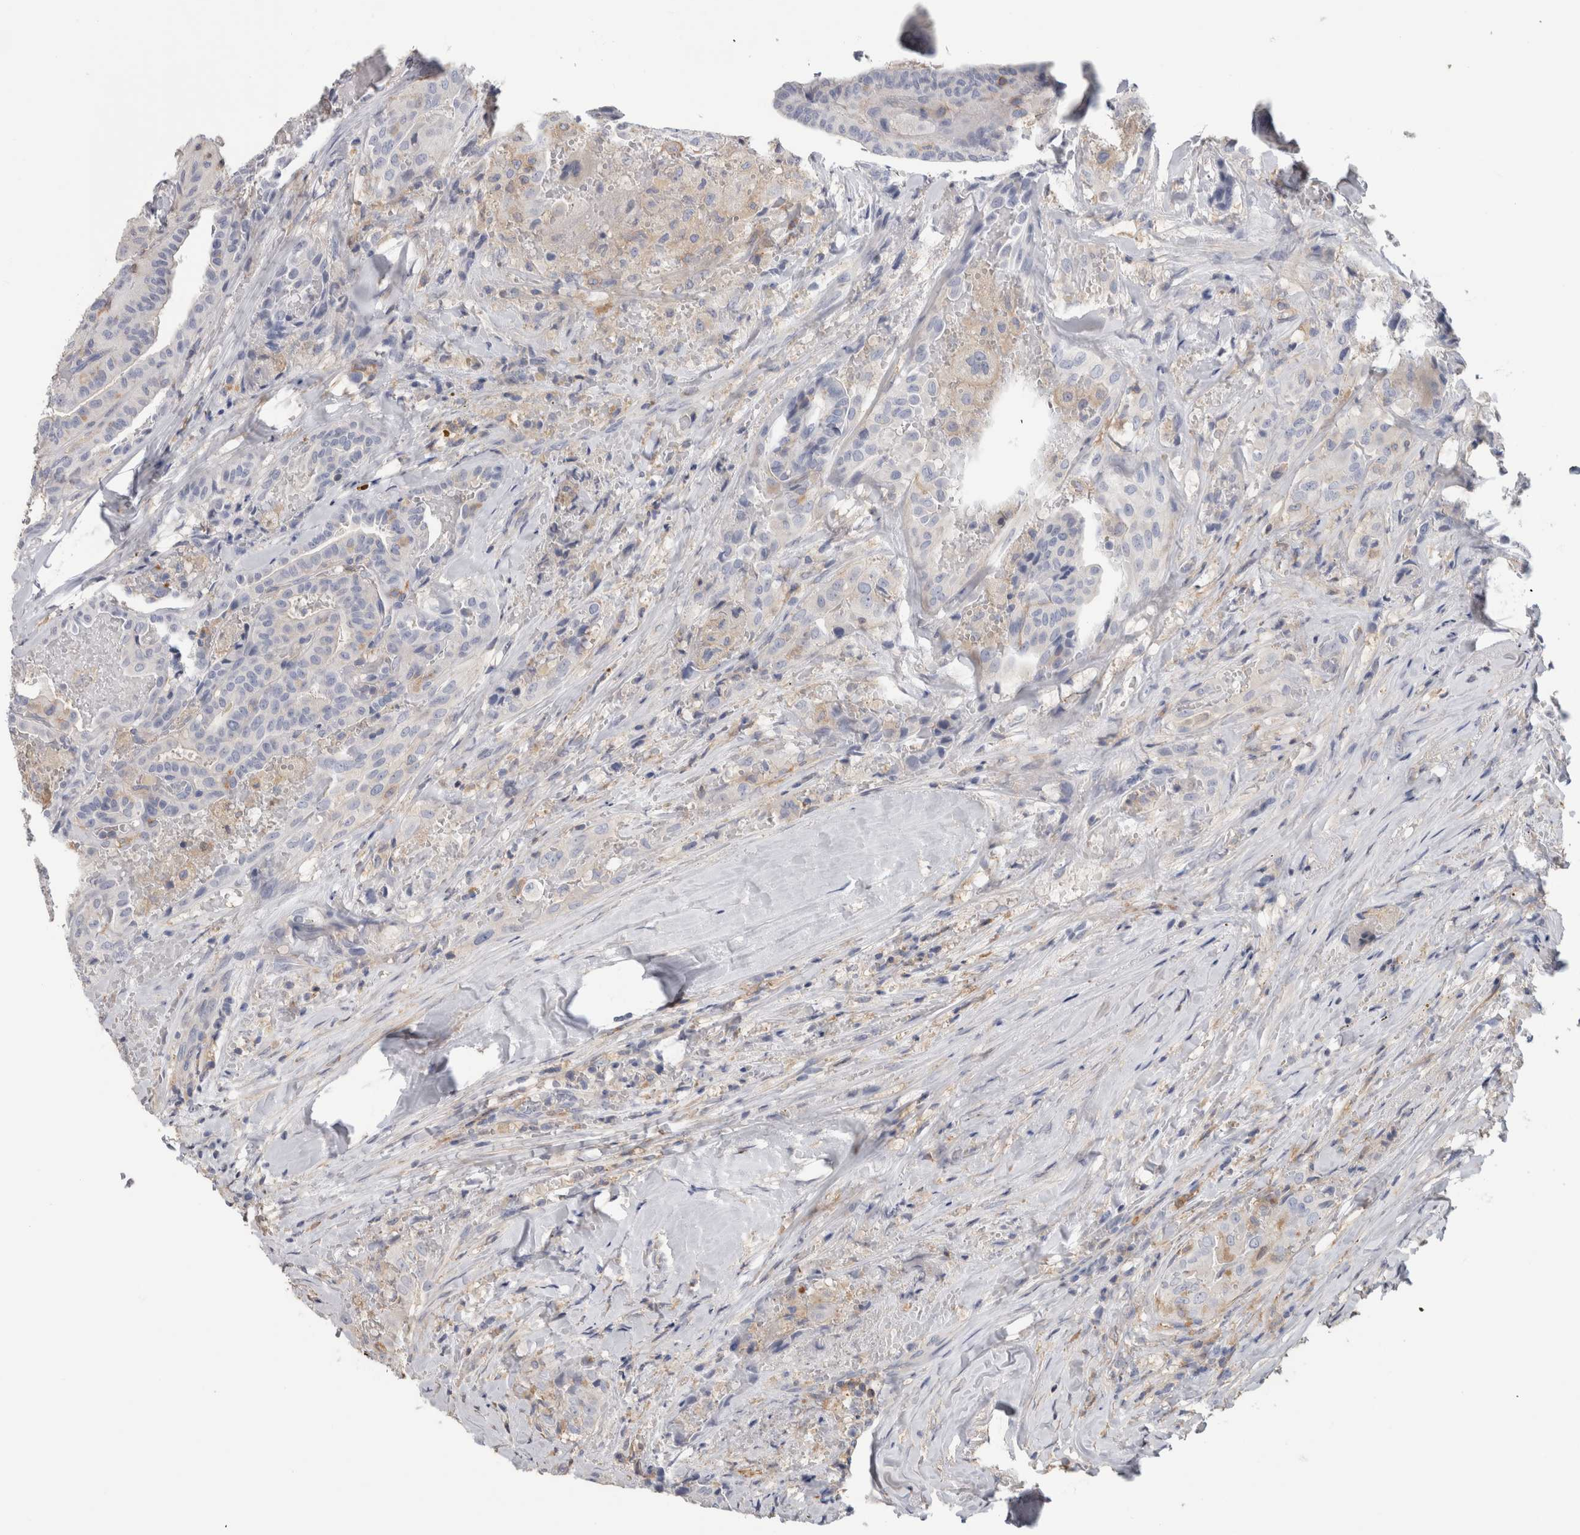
{"staining": {"intensity": "negative", "quantity": "none", "location": "none"}, "tissue": "thyroid cancer", "cell_type": "Tumor cells", "image_type": "cancer", "snomed": [{"axis": "morphology", "description": "Papillary adenocarcinoma, NOS"}, {"axis": "topography", "description": "Thyroid gland"}], "caption": "Immunohistochemistry (IHC) photomicrograph of neoplastic tissue: thyroid papillary adenocarcinoma stained with DAB exhibits no significant protein positivity in tumor cells. (Brightfield microscopy of DAB immunohistochemistry at high magnification).", "gene": "SCRN1", "patient": {"sex": "male", "age": 77}}